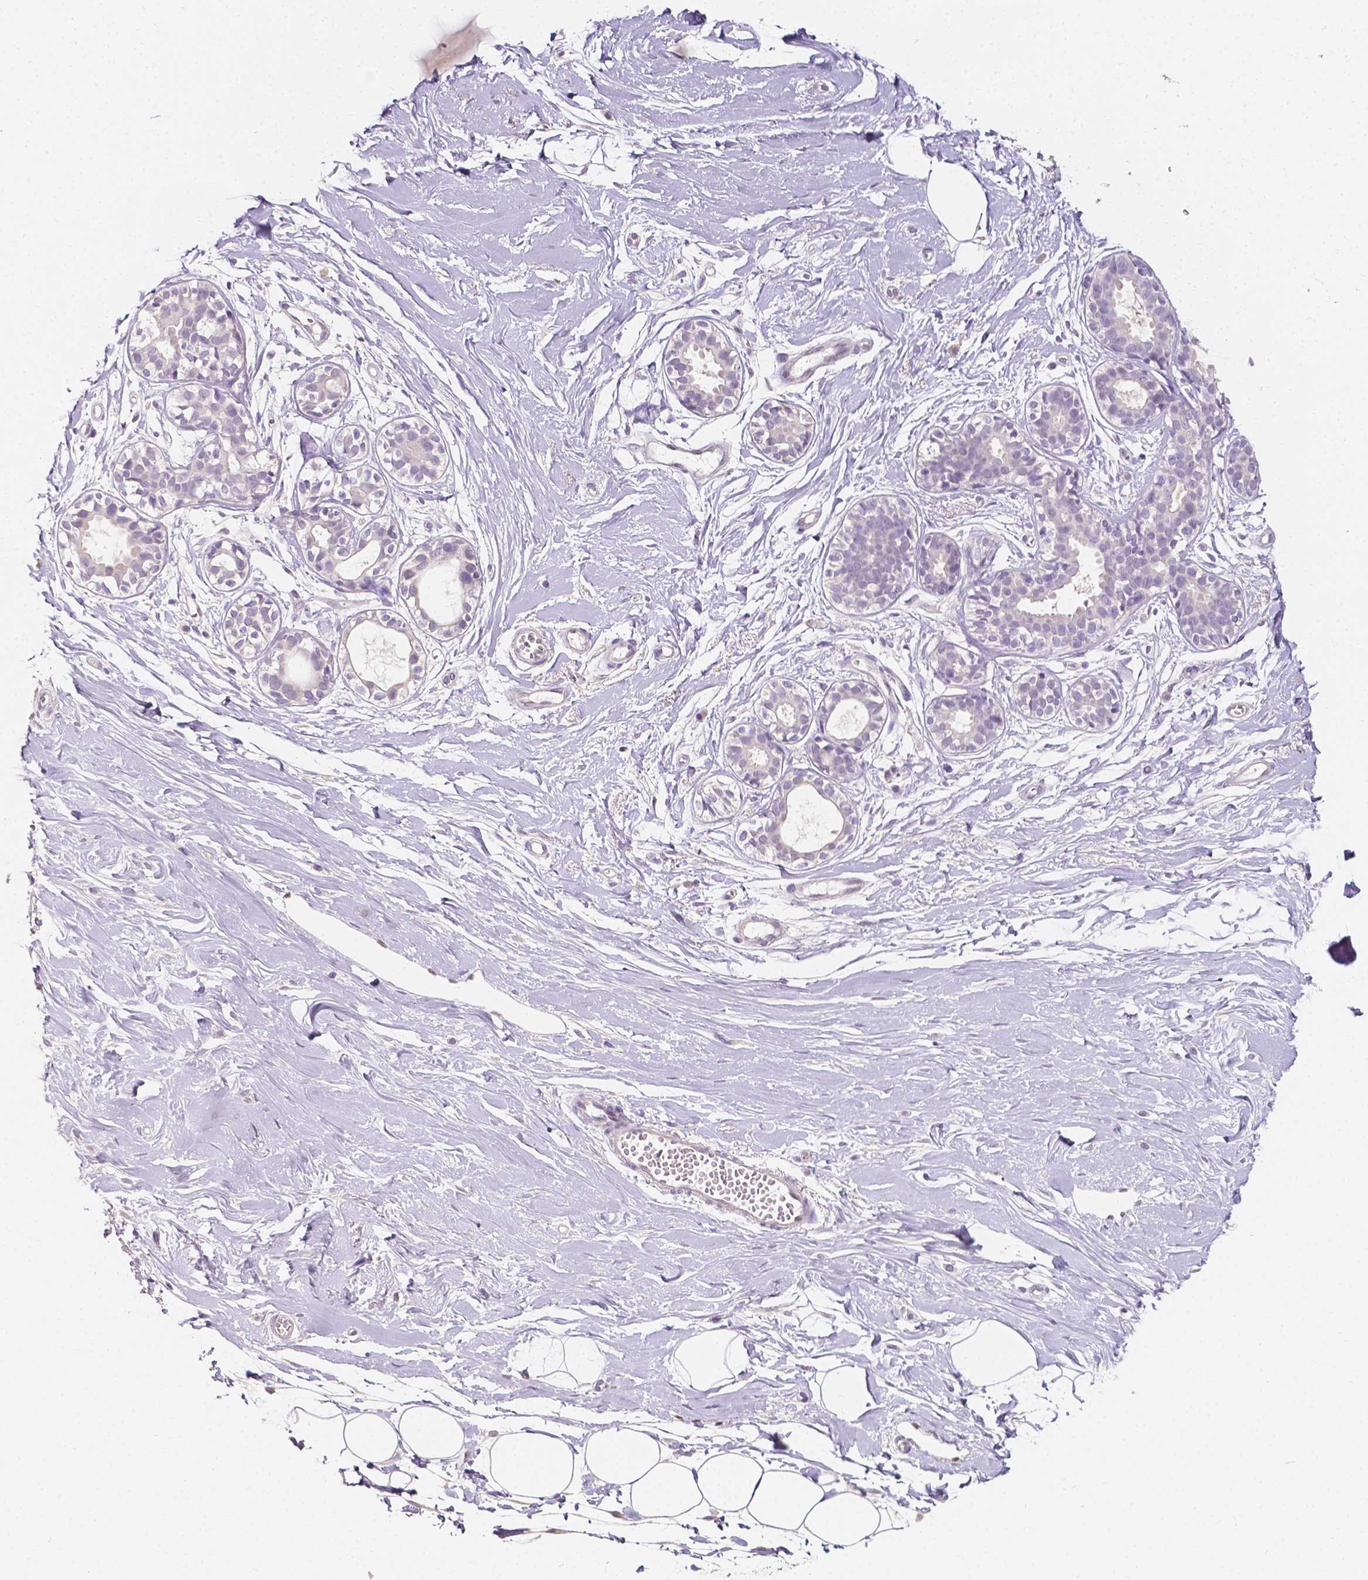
{"staining": {"intensity": "negative", "quantity": "none", "location": "none"}, "tissue": "breast", "cell_type": "Adipocytes", "image_type": "normal", "snomed": [{"axis": "morphology", "description": "Normal tissue, NOS"}, {"axis": "topography", "description": "Breast"}], "caption": "The image shows no significant positivity in adipocytes of breast.", "gene": "TAL1", "patient": {"sex": "female", "age": 49}}